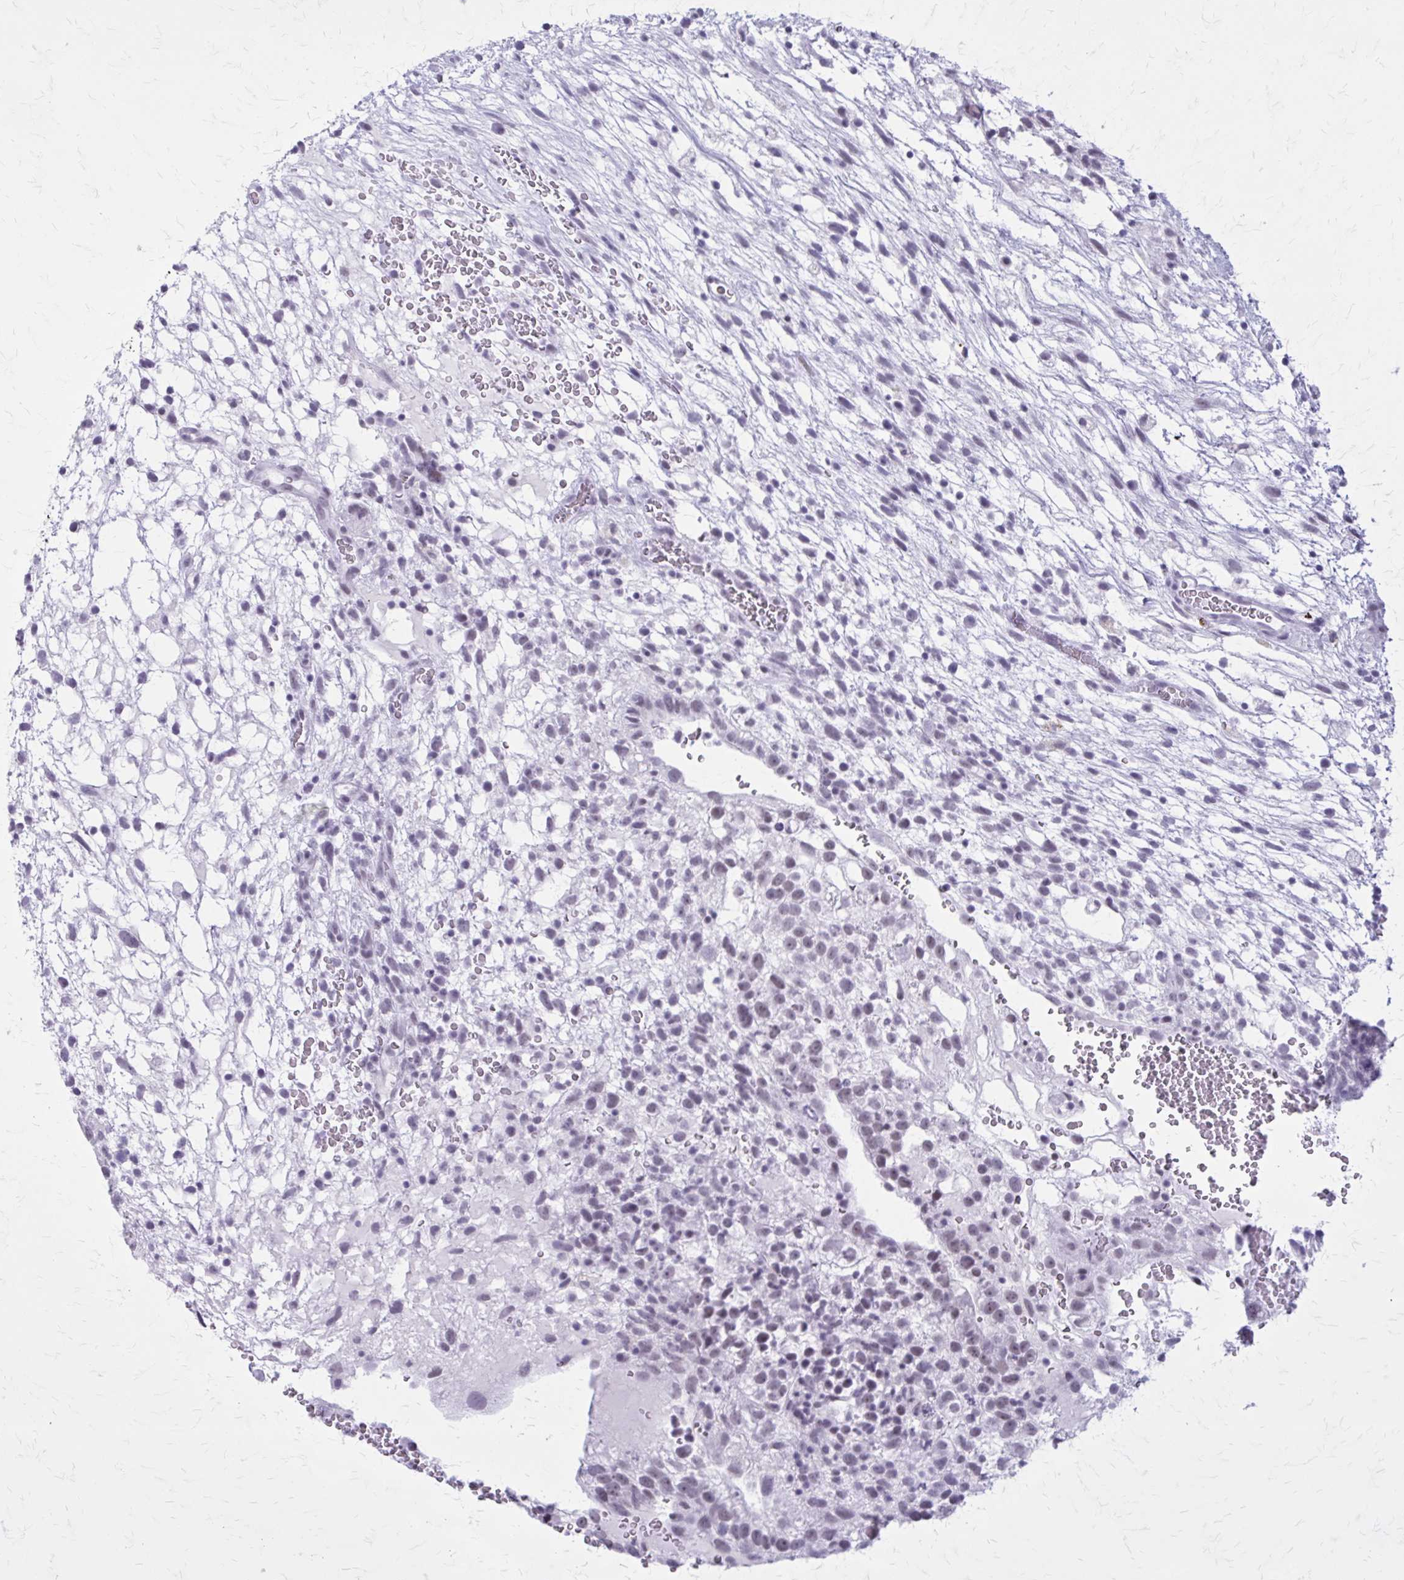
{"staining": {"intensity": "negative", "quantity": "none", "location": "none"}, "tissue": "testis cancer", "cell_type": "Tumor cells", "image_type": "cancer", "snomed": [{"axis": "morphology", "description": "Normal tissue, NOS"}, {"axis": "morphology", "description": "Carcinoma, Embryonal, NOS"}, {"axis": "topography", "description": "Testis"}], "caption": "The histopathology image displays no staining of tumor cells in embryonal carcinoma (testis). The staining was performed using DAB to visualize the protein expression in brown, while the nuclei were stained in blue with hematoxylin (Magnification: 20x).", "gene": "GAD1", "patient": {"sex": "male", "age": 32}}